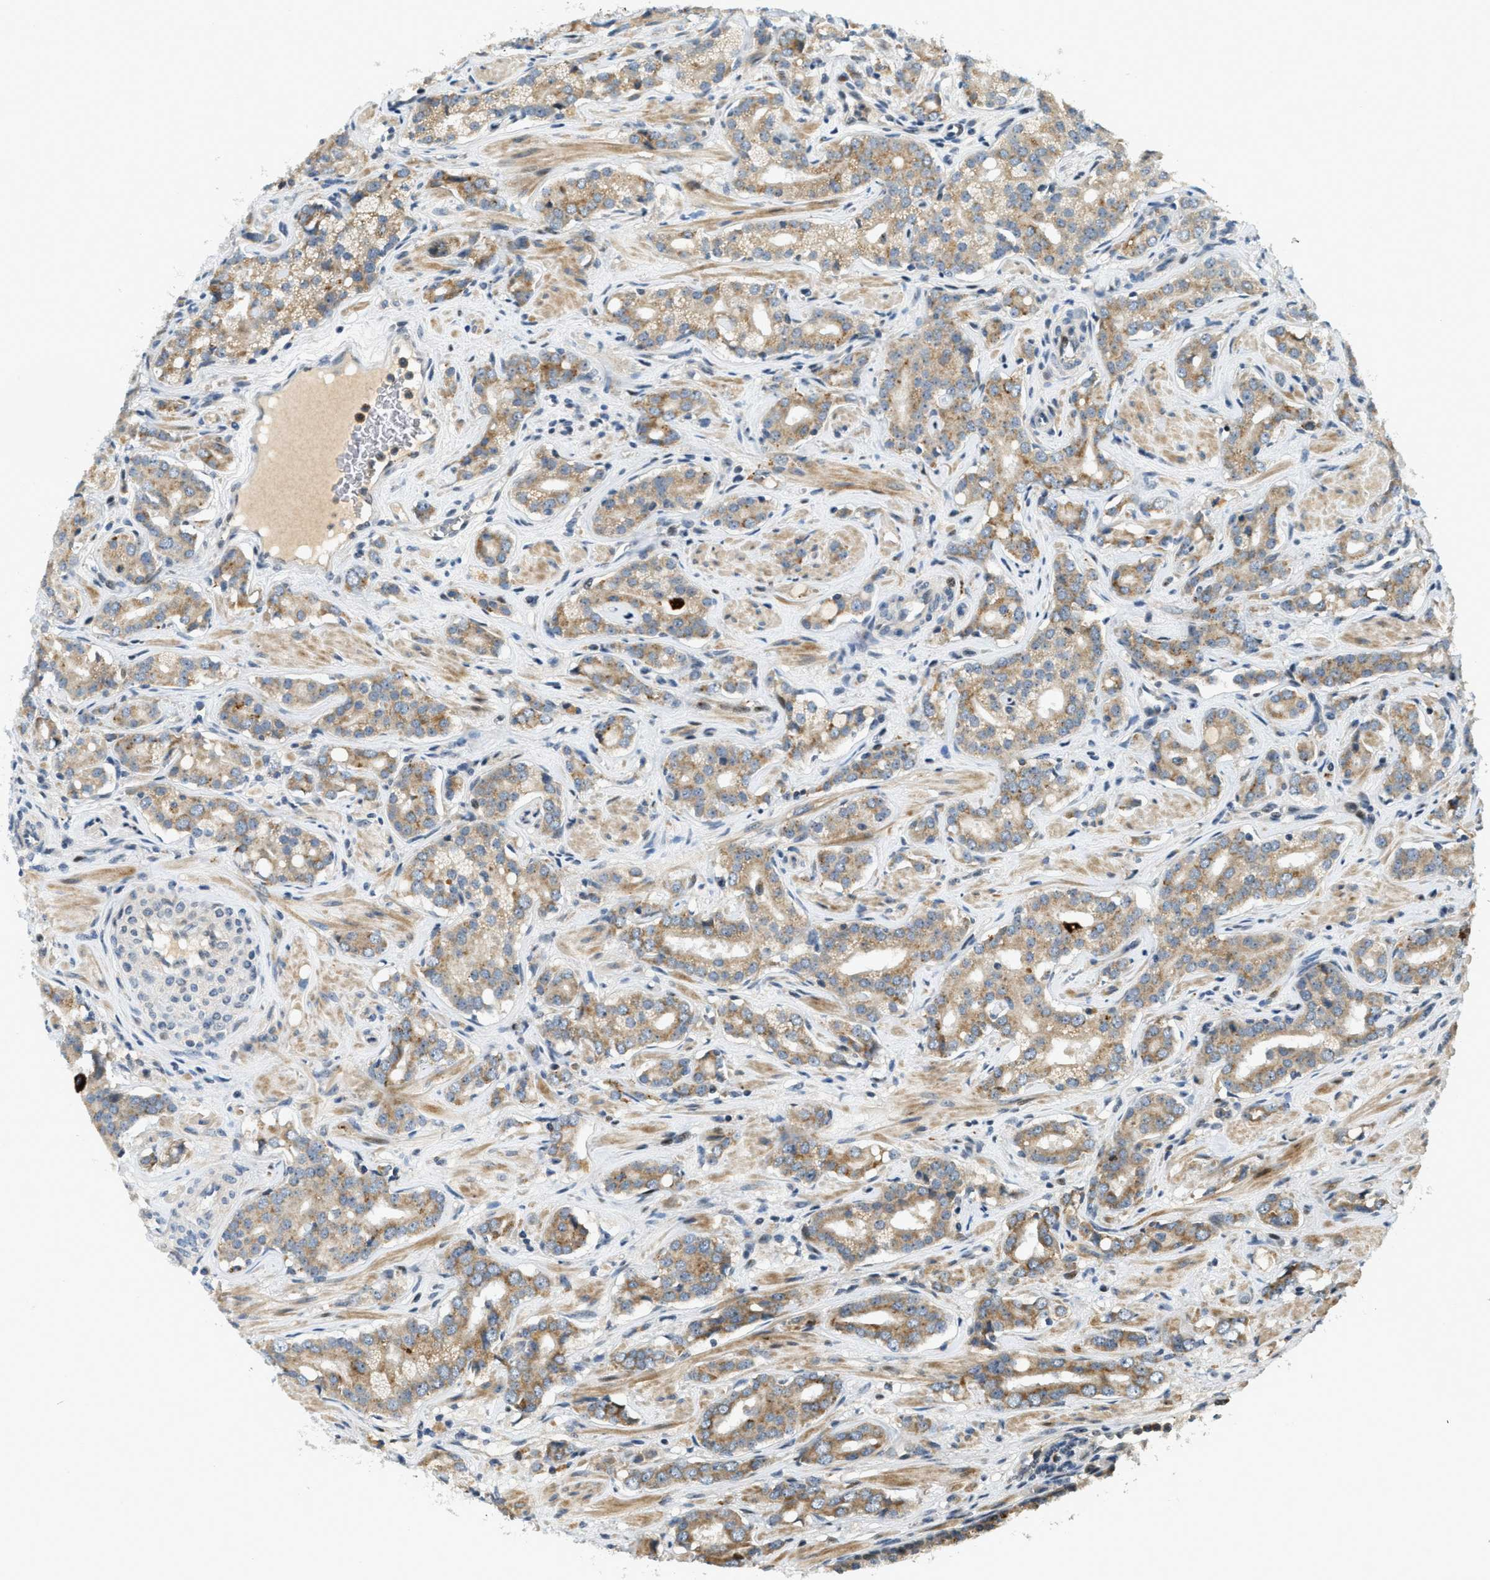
{"staining": {"intensity": "weak", "quantity": ">75%", "location": "cytoplasmic/membranous"}, "tissue": "prostate cancer", "cell_type": "Tumor cells", "image_type": "cancer", "snomed": [{"axis": "morphology", "description": "Adenocarcinoma, High grade"}, {"axis": "topography", "description": "Prostate"}], "caption": "A histopathology image of human prostate cancer stained for a protein demonstrates weak cytoplasmic/membranous brown staining in tumor cells.", "gene": "TRAPPC14", "patient": {"sex": "male", "age": 52}}